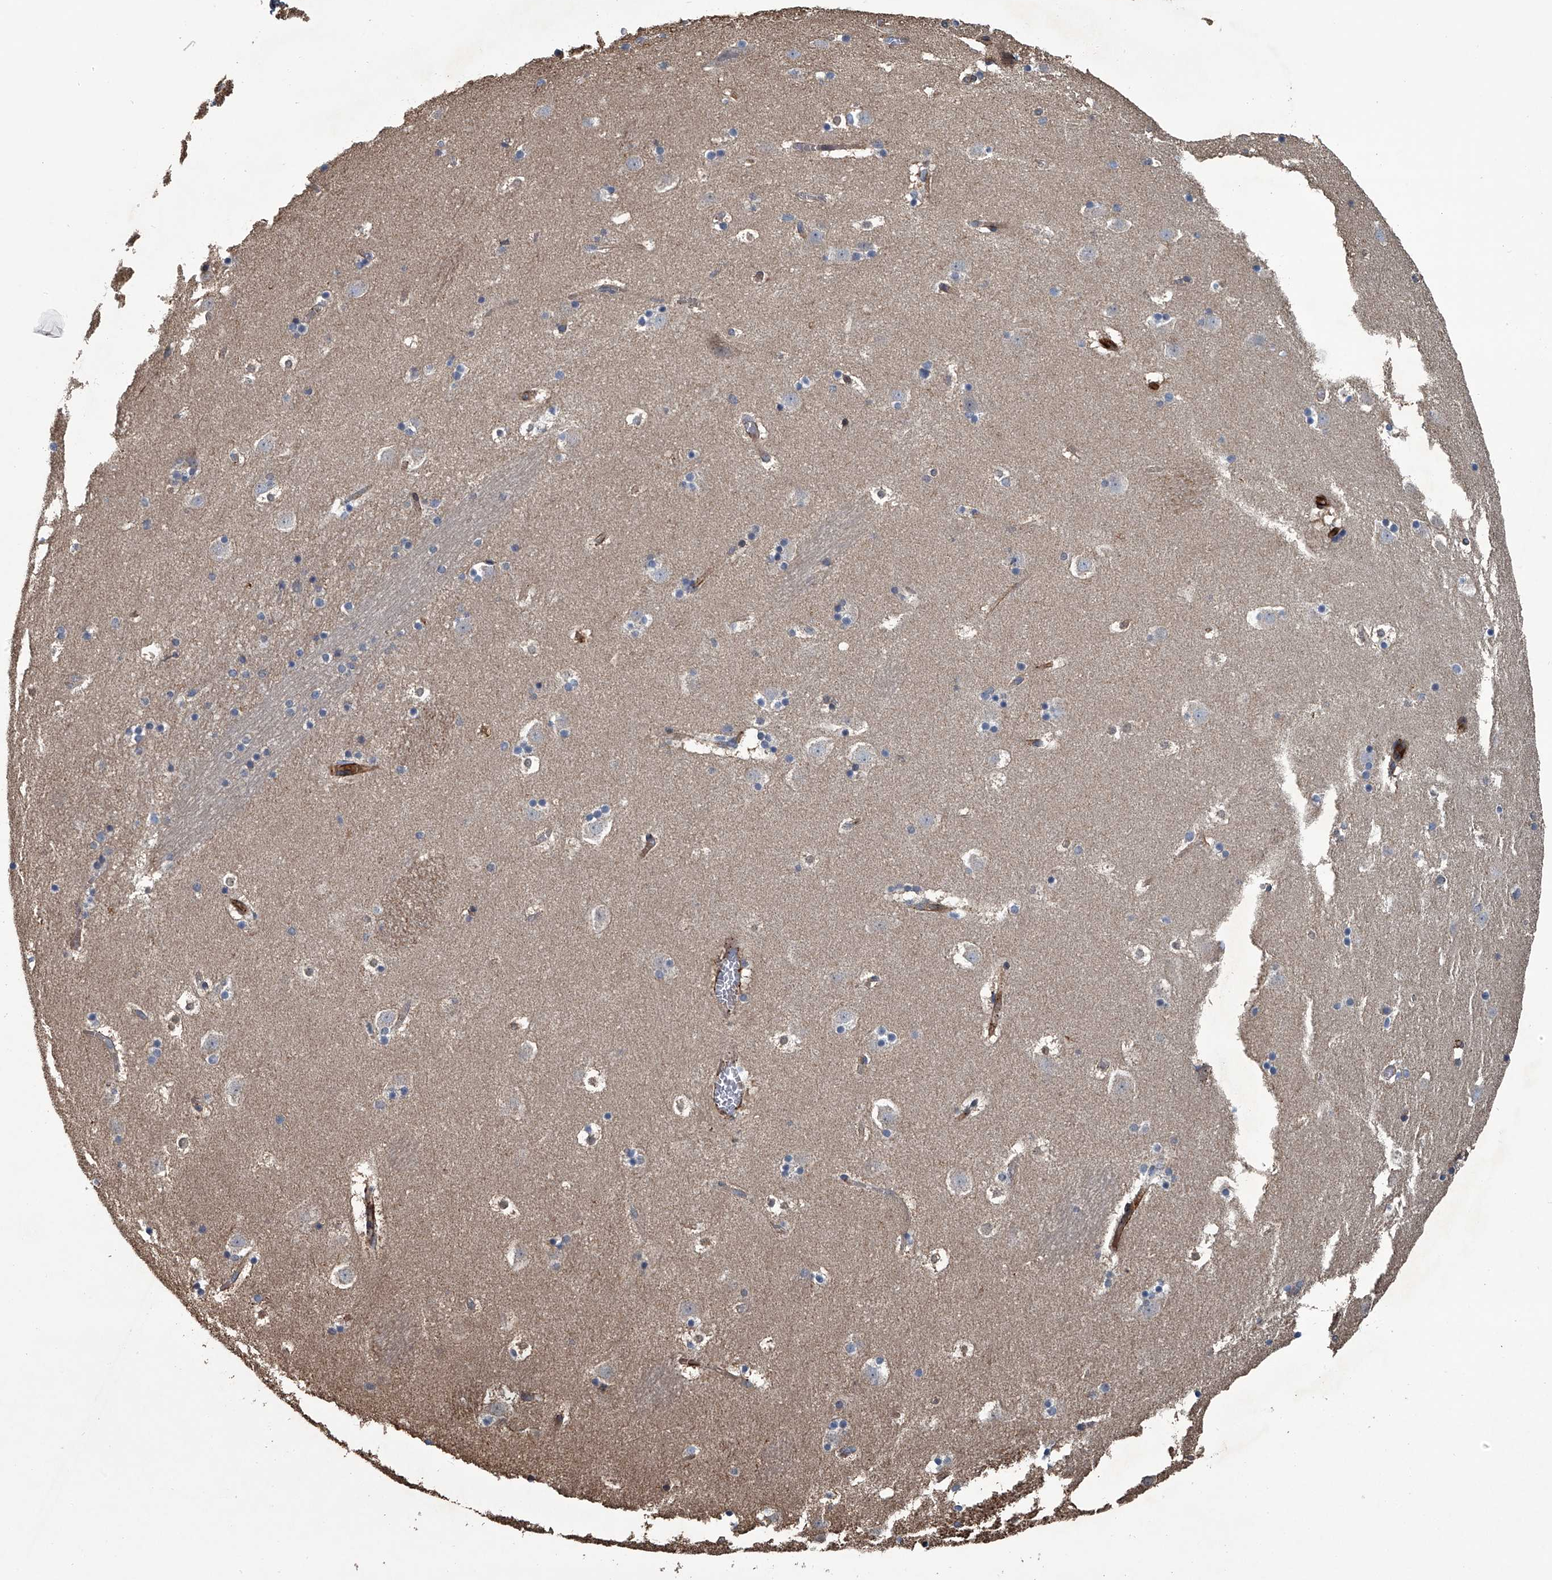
{"staining": {"intensity": "weak", "quantity": "<25%", "location": "cytoplasmic/membranous"}, "tissue": "caudate", "cell_type": "Glial cells", "image_type": "normal", "snomed": [{"axis": "morphology", "description": "Normal tissue, NOS"}, {"axis": "topography", "description": "Lateral ventricle wall"}], "caption": "This micrograph is of benign caudate stained with immunohistochemistry (IHC) to label a protein in brown with the nuclei are counter-stained blue. There is no staining in glial cells.", "gene": "LDLRAD2", "patient": {"sex": "male", "age": 45}}